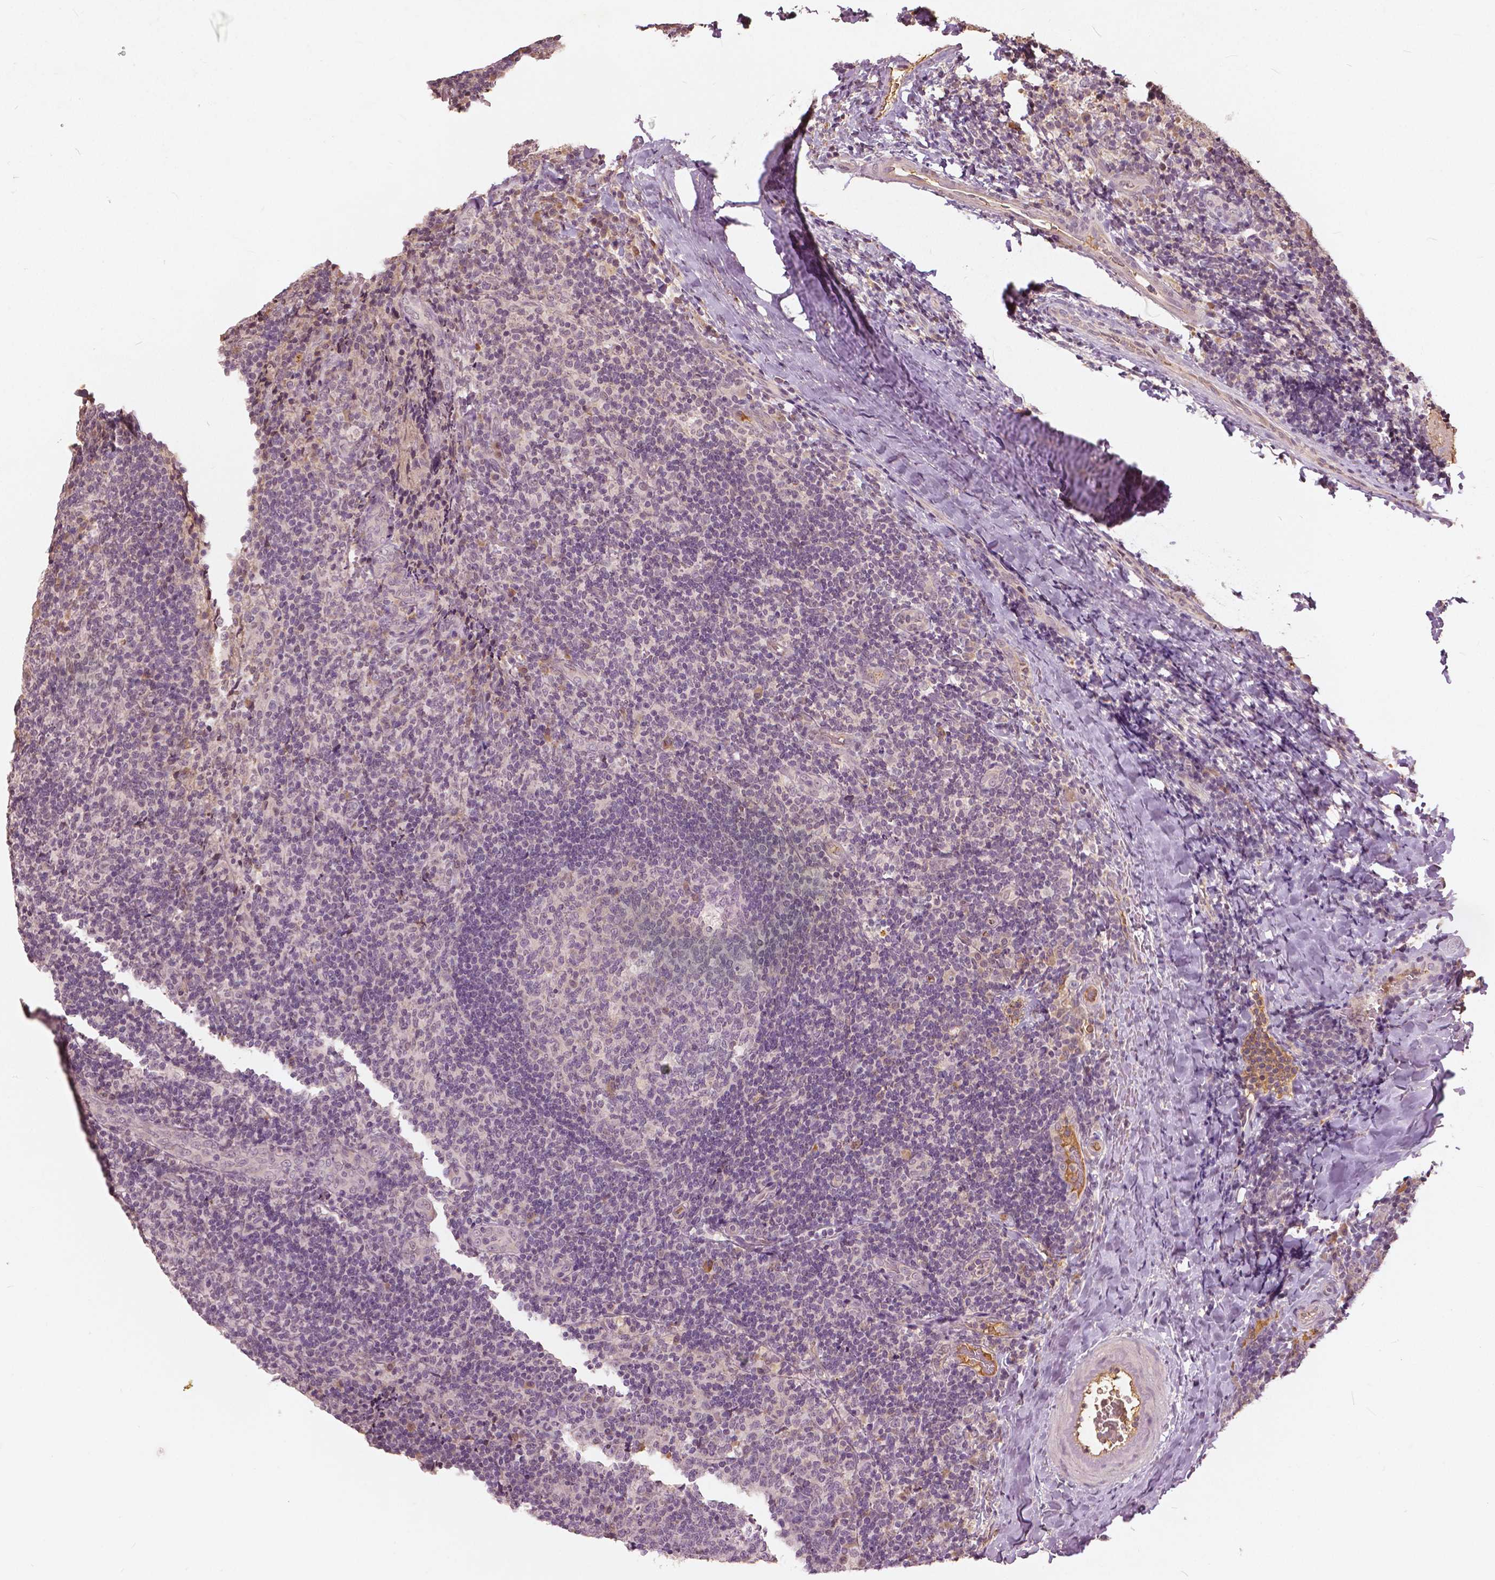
{"staining": {"intensity": "negative", "quantity": "none", "location": "none"}, "tissue": "tonsil", "cell_type": "Germinal center cells", "image_type": "normal", "snomed": [{"axis": "morphology", "description": "Normal tissue, NOS"}, {"axis": "topography", "description": "Tonsil"}], "caption": "Photomicrograph shows no significant protein expression in germinal center cells of unremarkable tonsil.", "gene": "ANGPTL4", "patient": {"sex": "male", "age": 17}}